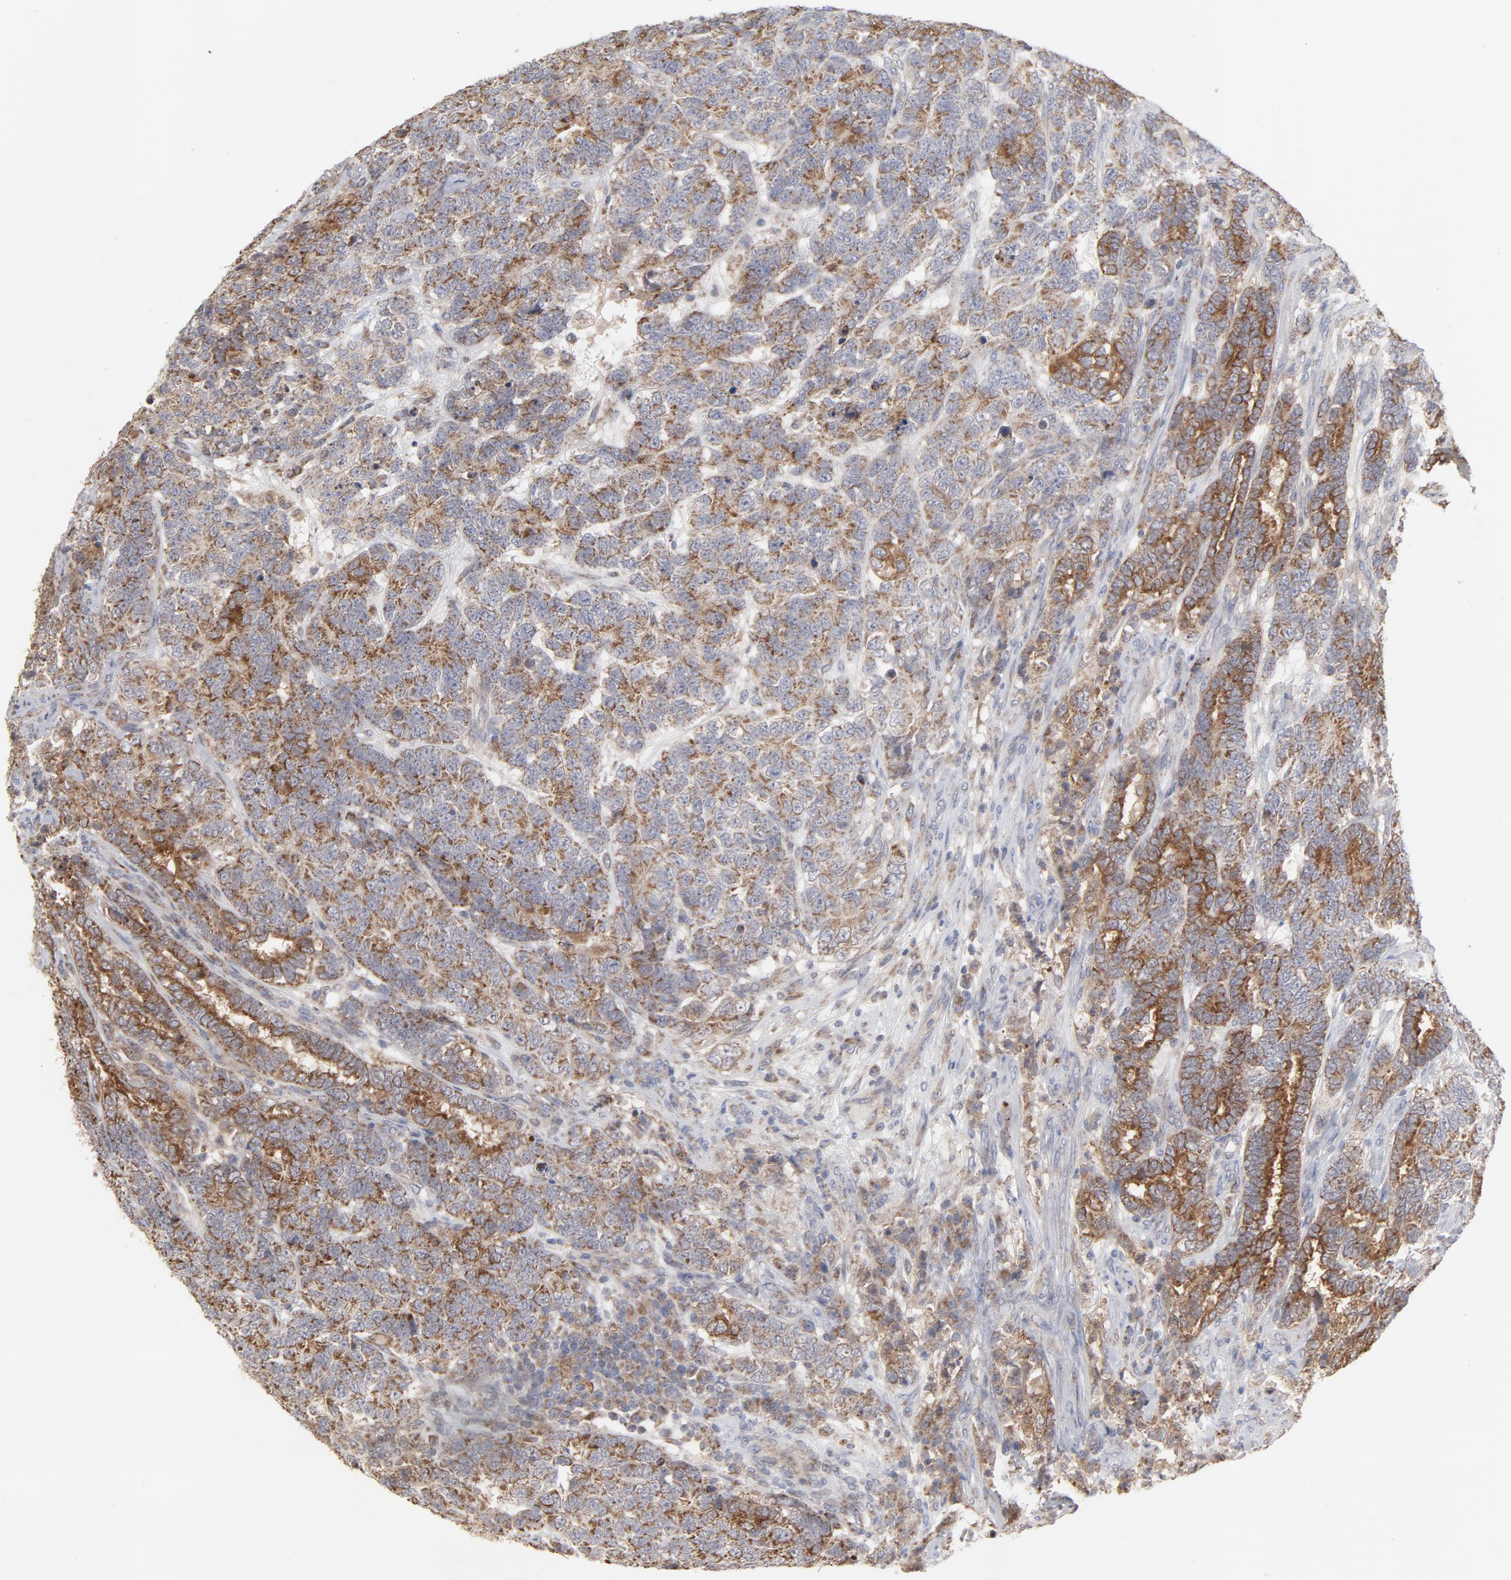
{"staining": {"intensity": "moderate", "quantity": ">75%", "location": "cytoplasmic/membranous"}, "tissue": "testis cancer", "cell_type": "Tumor cells", "image_type": "cancer", "snomed": [{"axis": "morphology", "description": "Carcinoma, Embryonal, NOS"}, {"axis": "topography", "description": "Testis"}], "caption": "Moderate cytoplasmic/membranous expression for a protein is identified in about >75% of tumor cells of testis cancer using immunohistochemistry.", "gene": "PPFIBP2", "patient": {"sex": "male", "age": 26}}